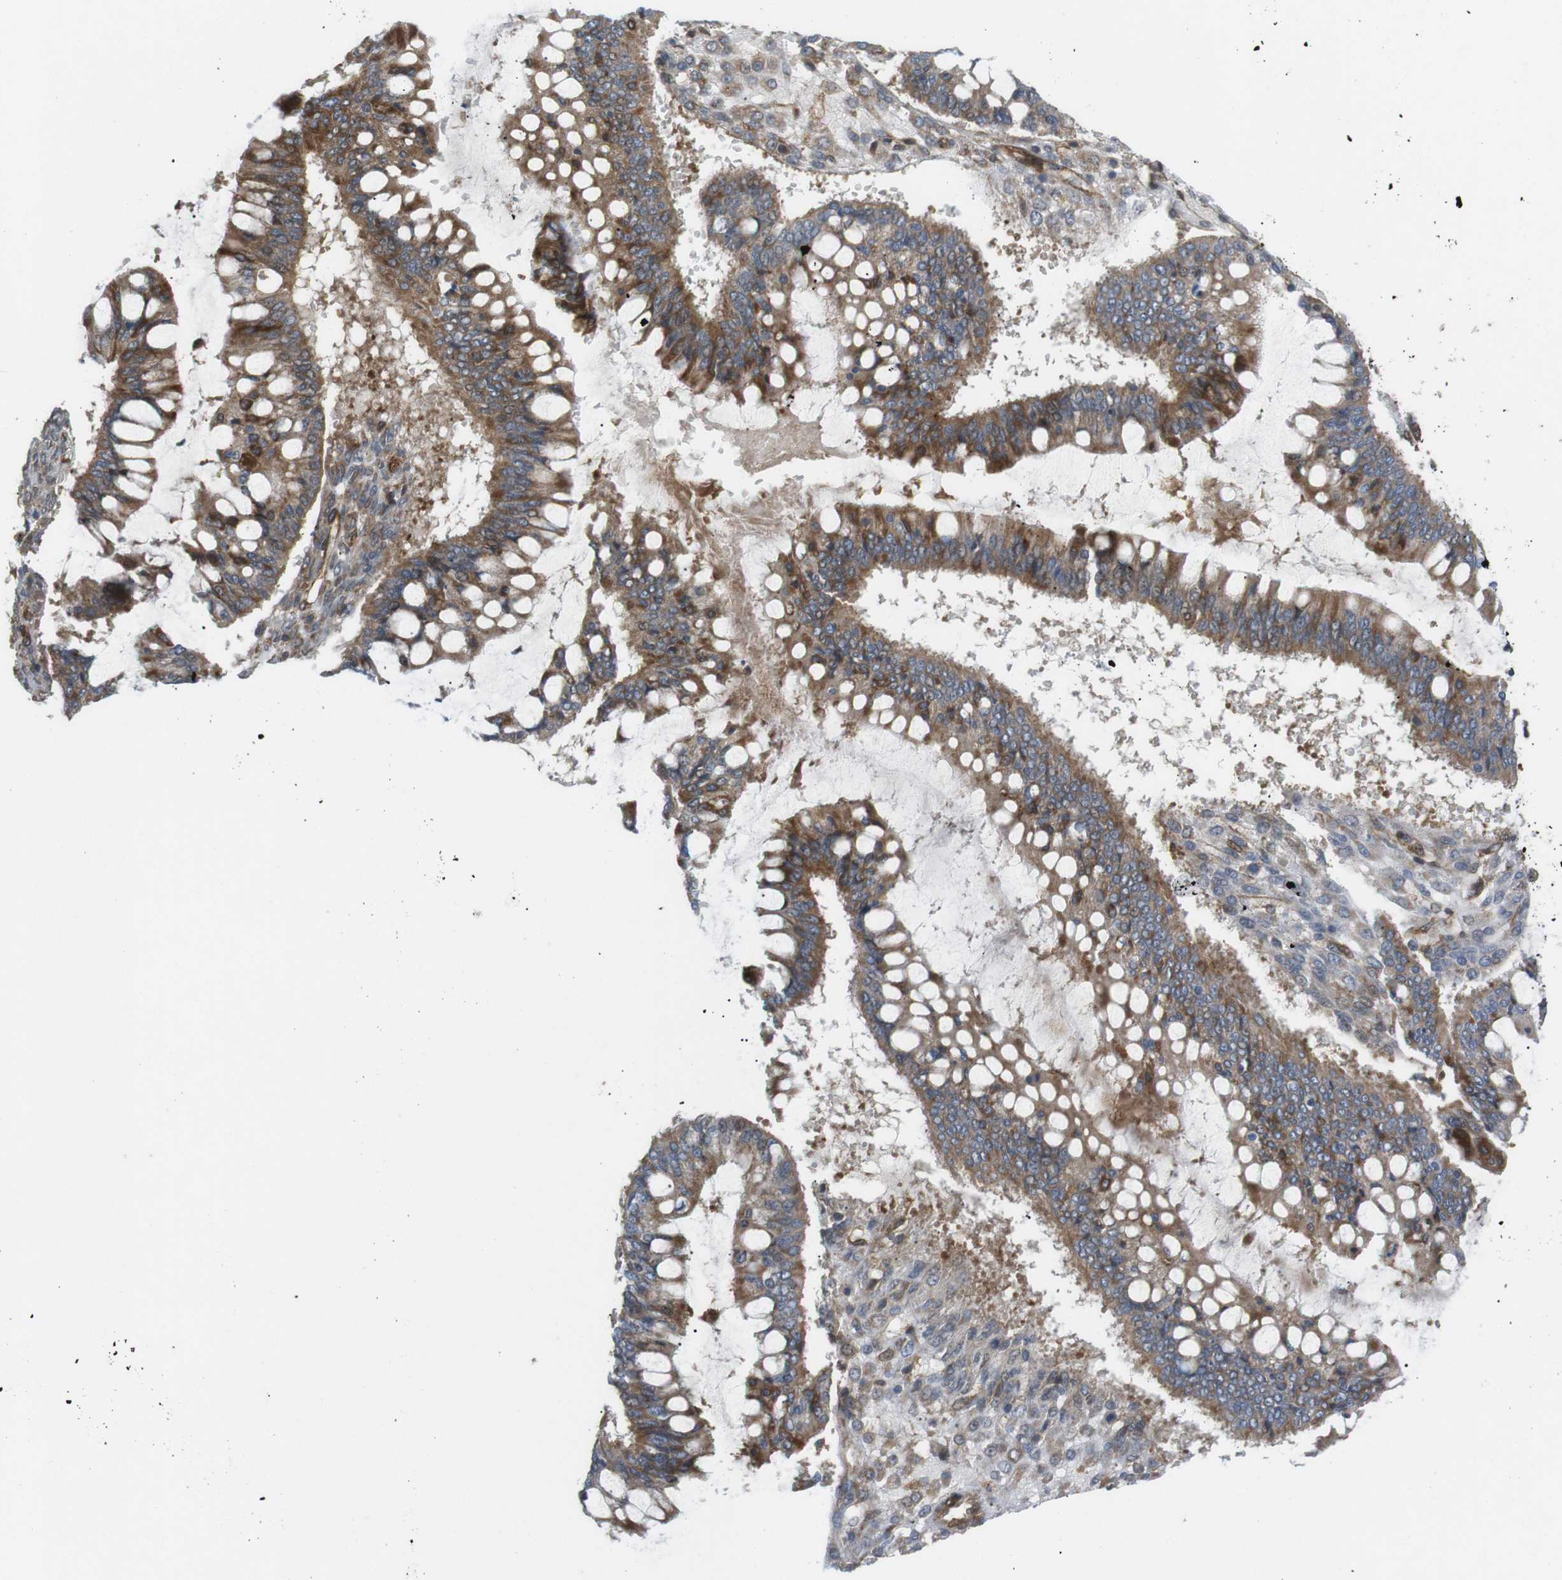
{"staining": {"intensity": "moderate", "quantity": ">75%", "location": "cytoplasmic/membranous"}, "tissue": "ovarian cancer", "cell_type": "Tumor cells", "image_type": "cancer", "snomed": [{"axis": "morphology", "description": "Cystadenocarcinoma, mucinous, NOS"}, {"axis": "topography", "description": "Ovary"}], "caption": "IHC (DAB) staining of human ovarian cancer (mucinous cystadenocarcinoma) displays moderate cytoplasmic/membranous protein positivity in about >75% of tumor cells. Nuclei are stained in blue.", "gene": "KANK2", "patient": {"sex": "female", "age": 73}}